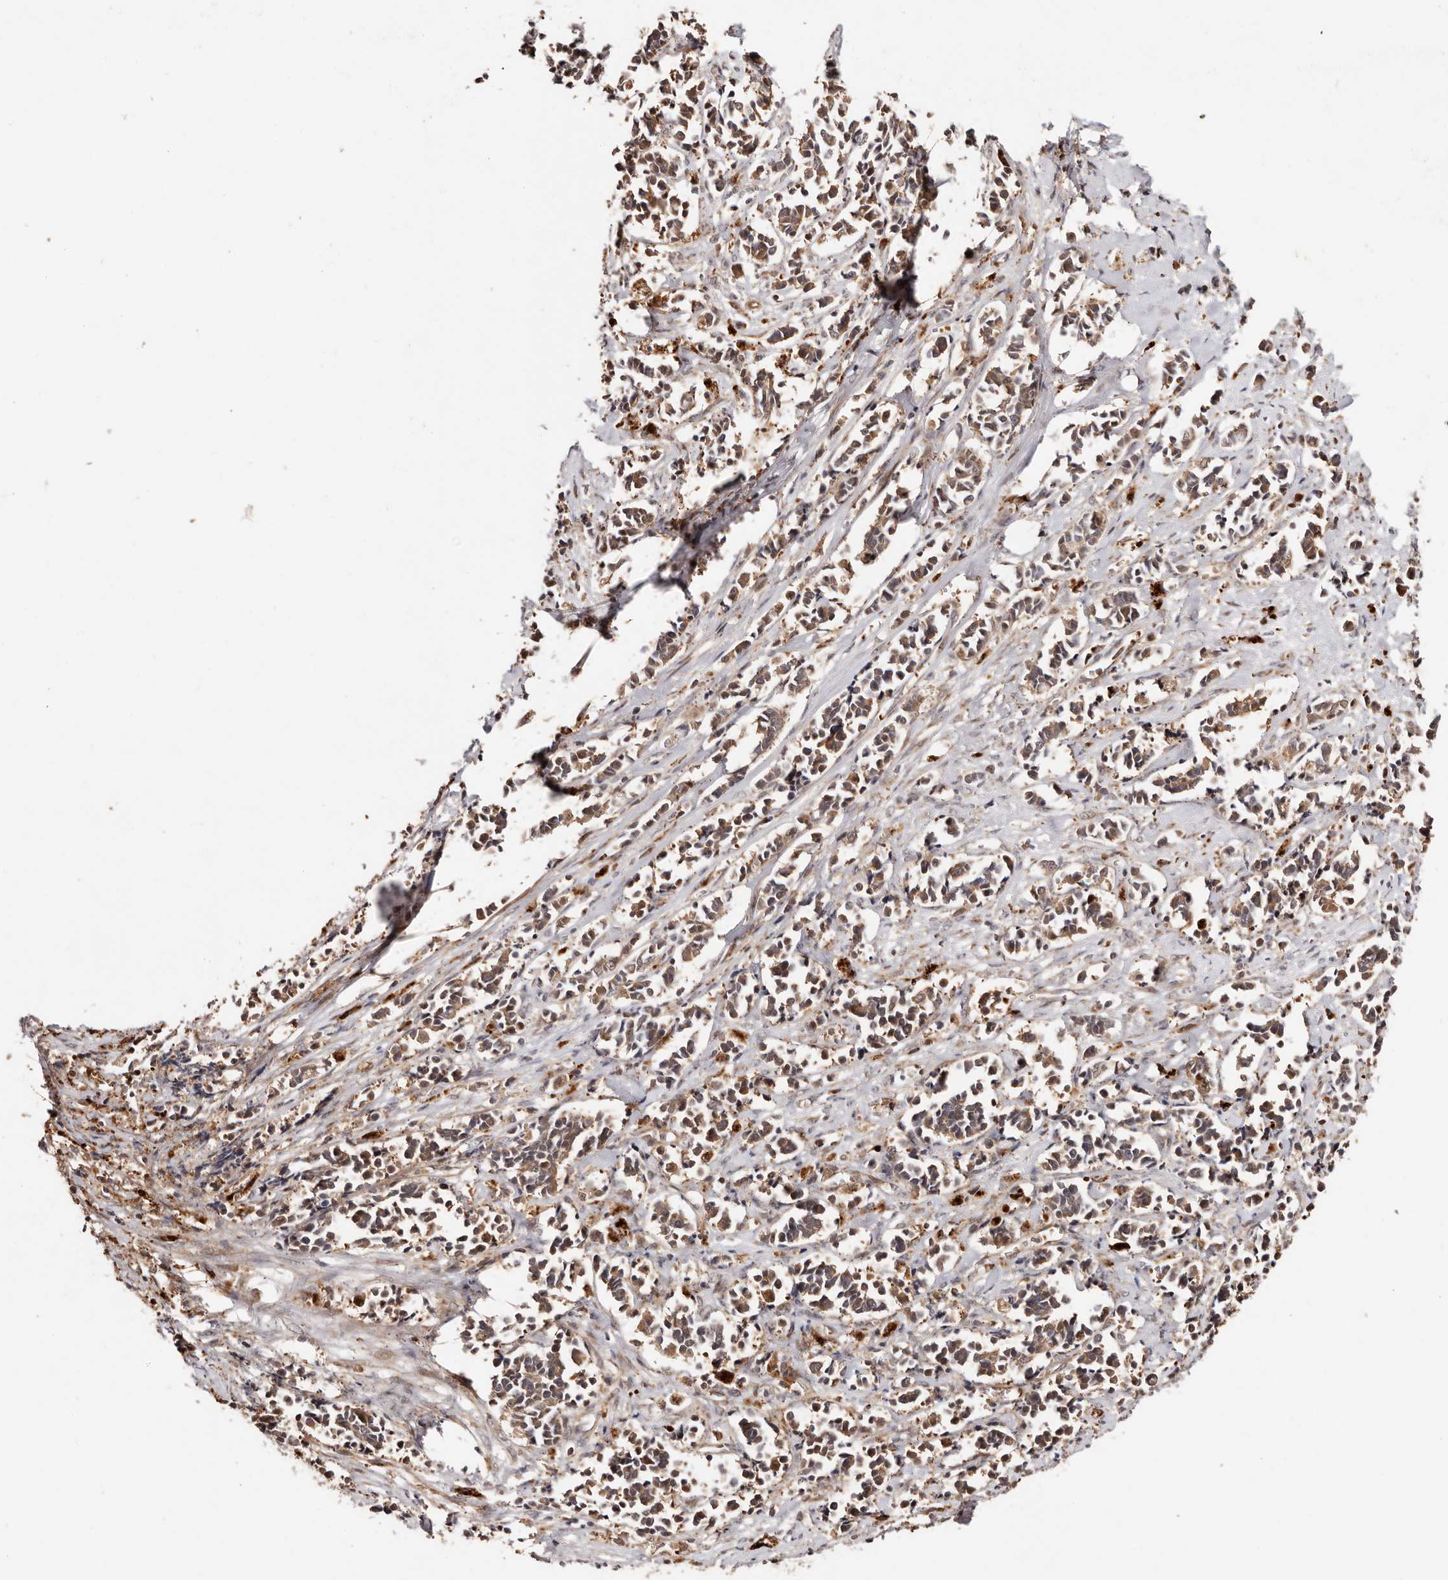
{"staining": {"intensity": "moderate", "quantity": ">75%", "location": "cytoplasmic/membranous"}, "tissue": "cervical cancer", "cell_type": "Tumor cells", "image_type": "cancer", "snomed": [{"axis": "morphology", "description": "Normal tissue, NOS"}, {"axis": "morphology", "description": "Squamous cell carcinoma, NOS"}, {"axis": "topography", "description": "Cervix"}], "caption": "A high-resolution photomicrograph shows IHC staining of squamous cell carcinoma (cervical), which demonstrates moderate cytoplasmic/membranous expression in approximately >75% of tumor cells. Using DAB (3,3'-diaminobenzidine) (brown) and hematoxylin (blue) stains, captured at high magnification using brightfield microscopy.", "gene": "PTPN22", "patient": {"sex": "female", "age": 35}}